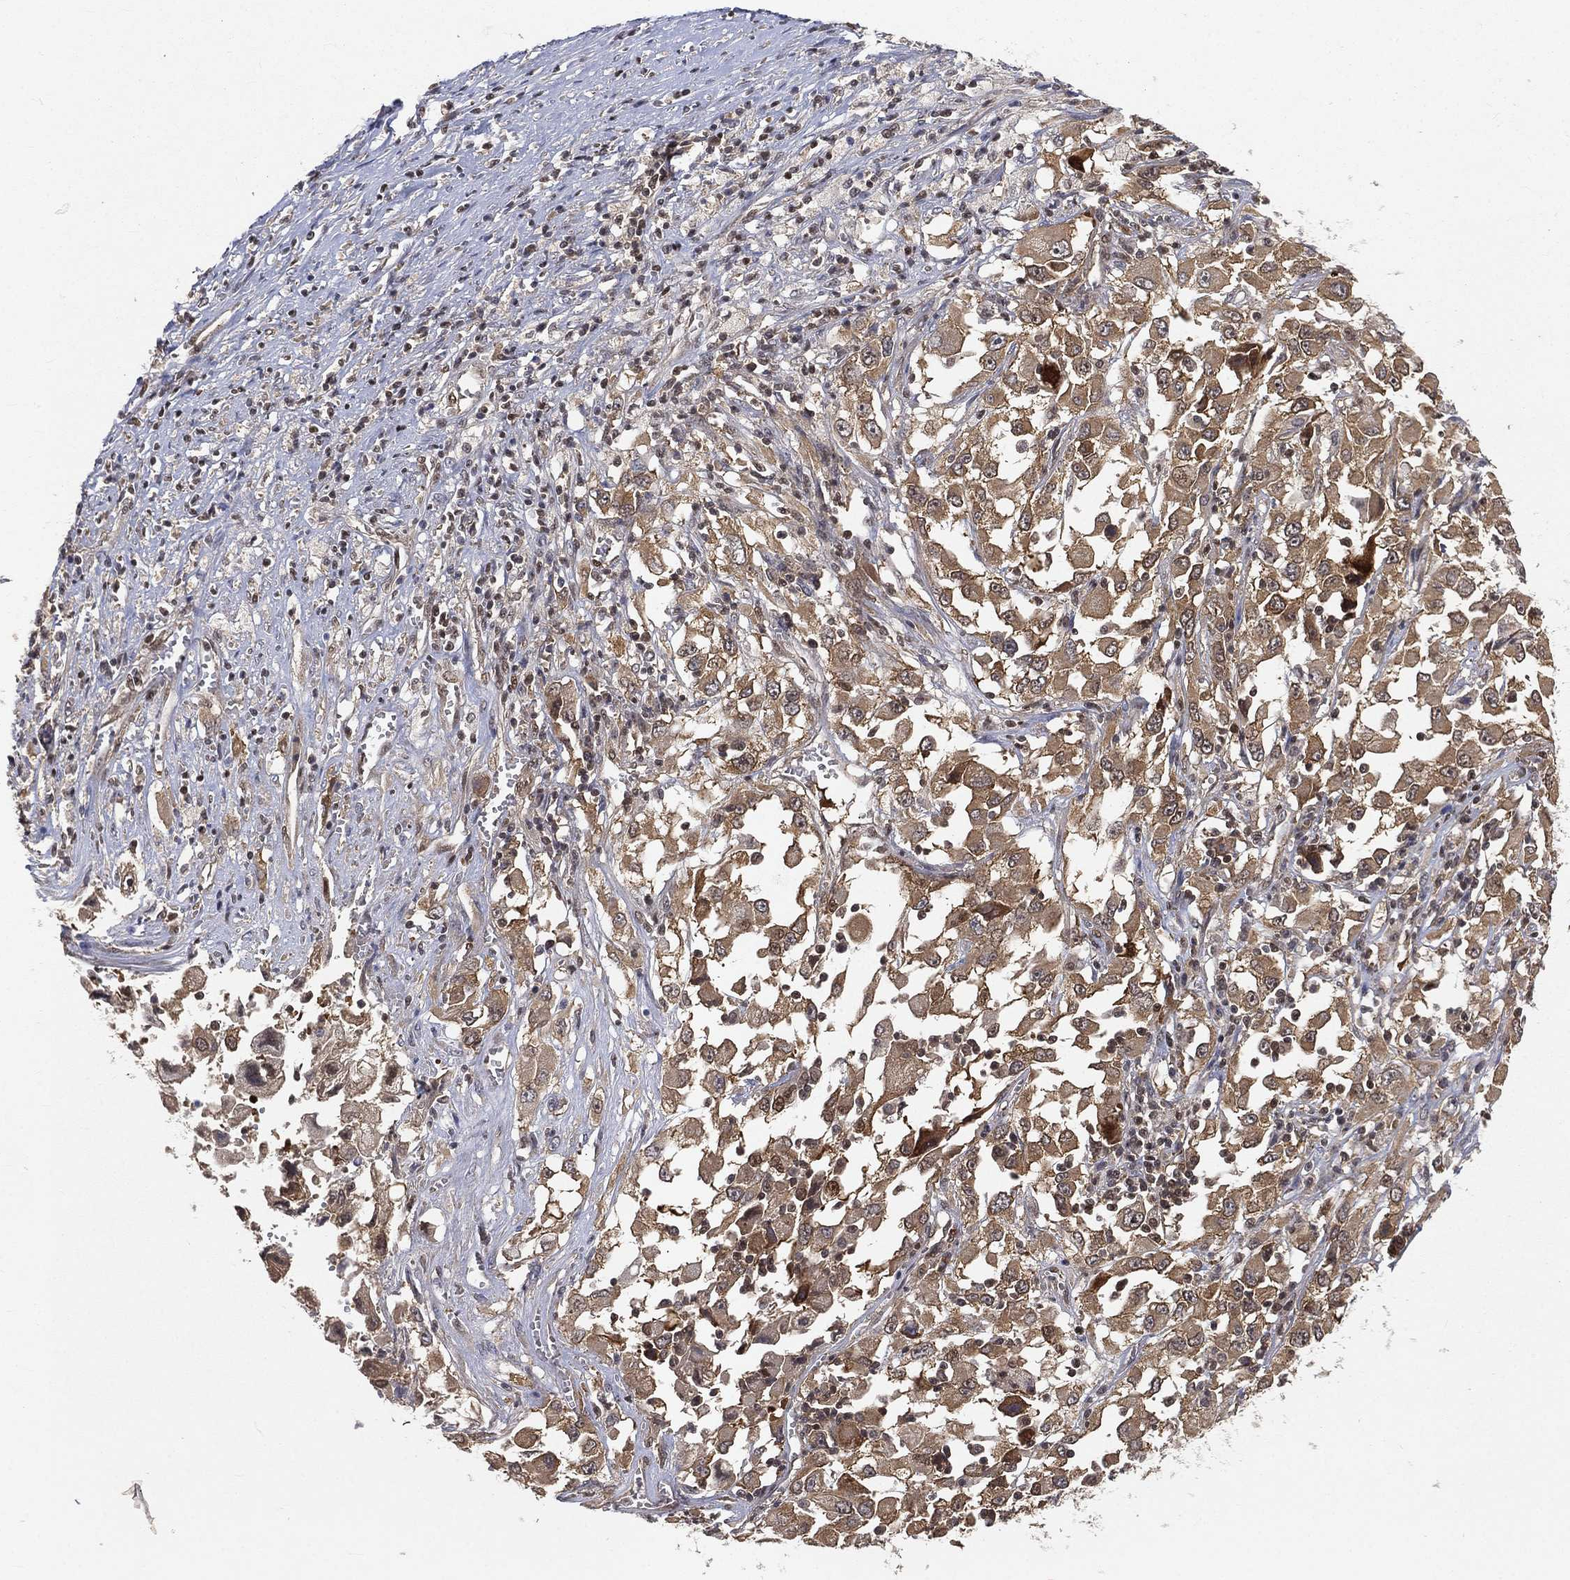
{"staining": {"intensity": "moderate", "quantity": ">75%", "location": "cytoplasmic/membranous"}, "tissue": "melanoma", "cell_type": "Tumor cells", "image_type": "cancer", "snomed": [{"axis": "morphology", "description": "Malignant melanoma, Metastatic site"}, {"axis": "topography", "description": "Soft tissue"}], "caption": "High-magnification brightfield microscopy of melanoma stained with DAB (3,3'-diaminobenzidine) (brown) and counterstained with hematoxylin (blue). tumor cells exhibit moderate cytoplasmic/membranous positivity is present in approximately>75% of cells.", "gene": "CRTC3", "patient": {"sex": "male", "age": 50}}